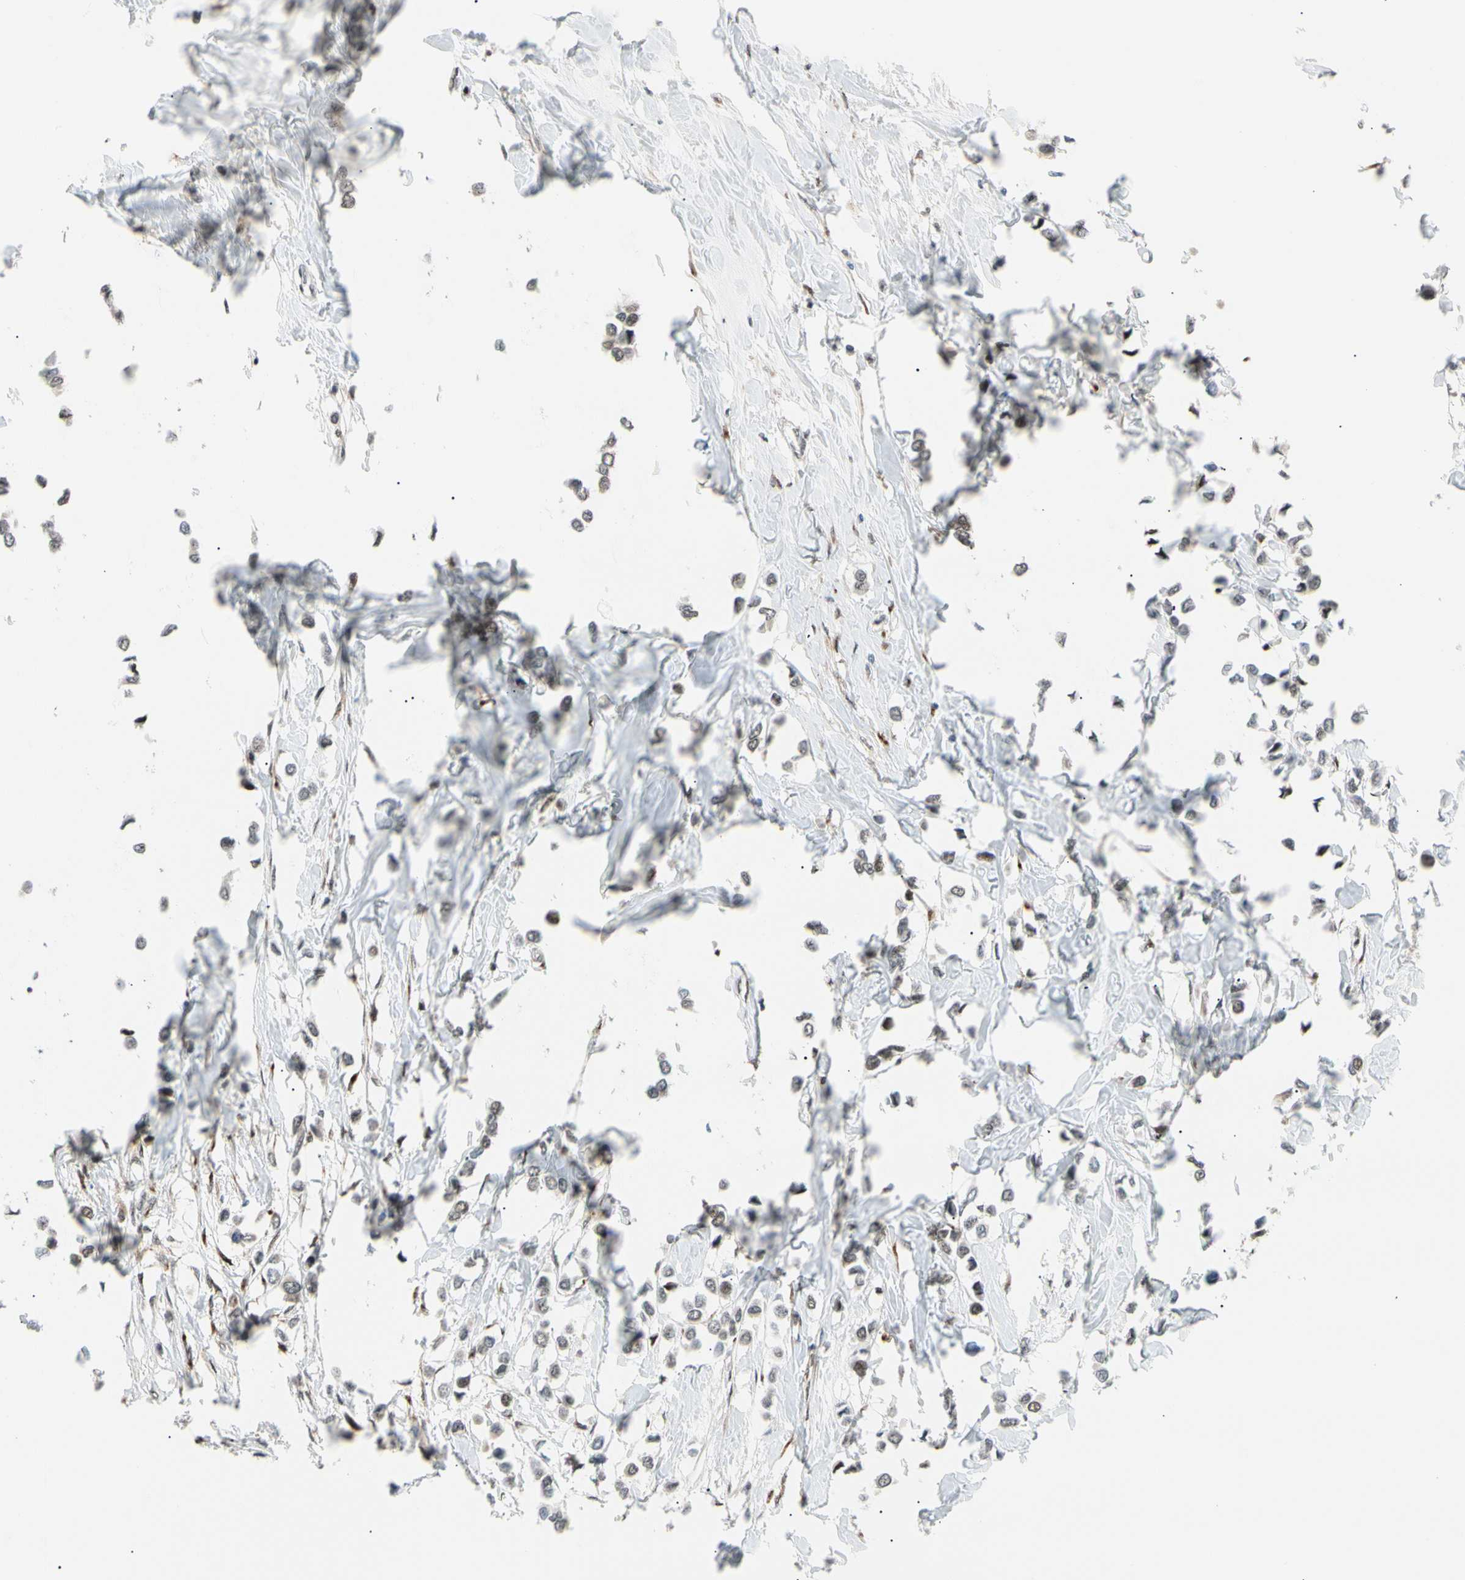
{"staining": {"intensity": "weak", "quantity": ">75%", "location": "nuclear"}, "tissue": "breast cancer", "cell_type": "Tumor cells", "image_type": "cancer", "snomed": [{"axis": "morphology", "description": "Lobular carcinoma"}, {"axis": "topography", "description": "Breast"}], "caption": "IHC micrograph of neoplastic tissue: human breast lobular carcinoma stained using immunohistochemistry (IHC) shows low levels of weak protein expression localized specifically in the nuclear of tumor cells, appearing as a nuclear brown color.", "gene": "E2F1", "patient": {"sex": "female", "age": 51}}